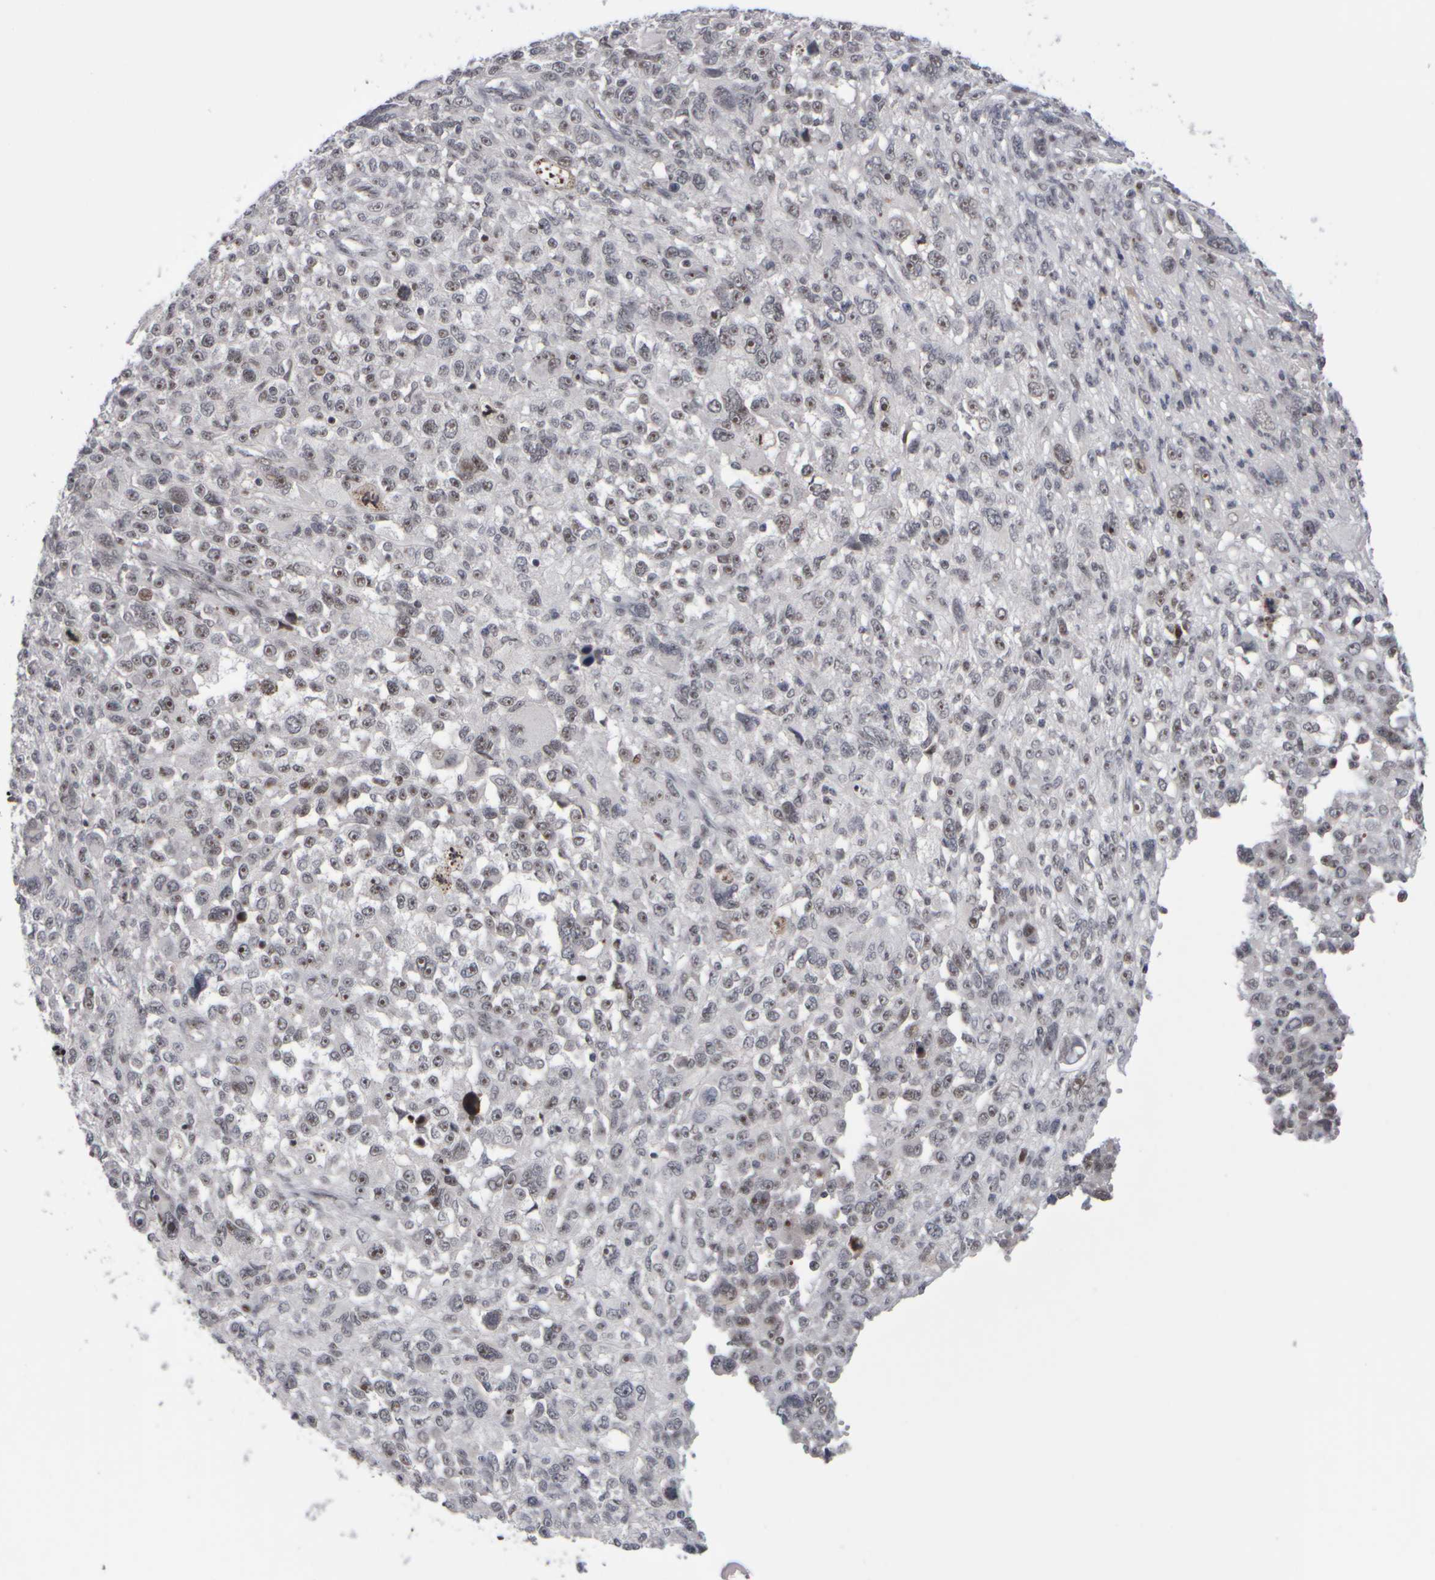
{"staining": {"intensity": "weak", "quantity": "<25%", "location": "nuclear"}, "tissue": "melanoma", "cell_type": "Tumor cells", "image_type": "cancer", "snomed": [{"axis": "morphology", "description": "Malignant melanoma, NOS"}, {"axis": "topography", "description": "Skin"}], "caption": "The image demonstrates no significant expression in tumor cells of malignant melanoma.", "gene": "SURF6", "patient": {"sex": "female", "age": 55}}